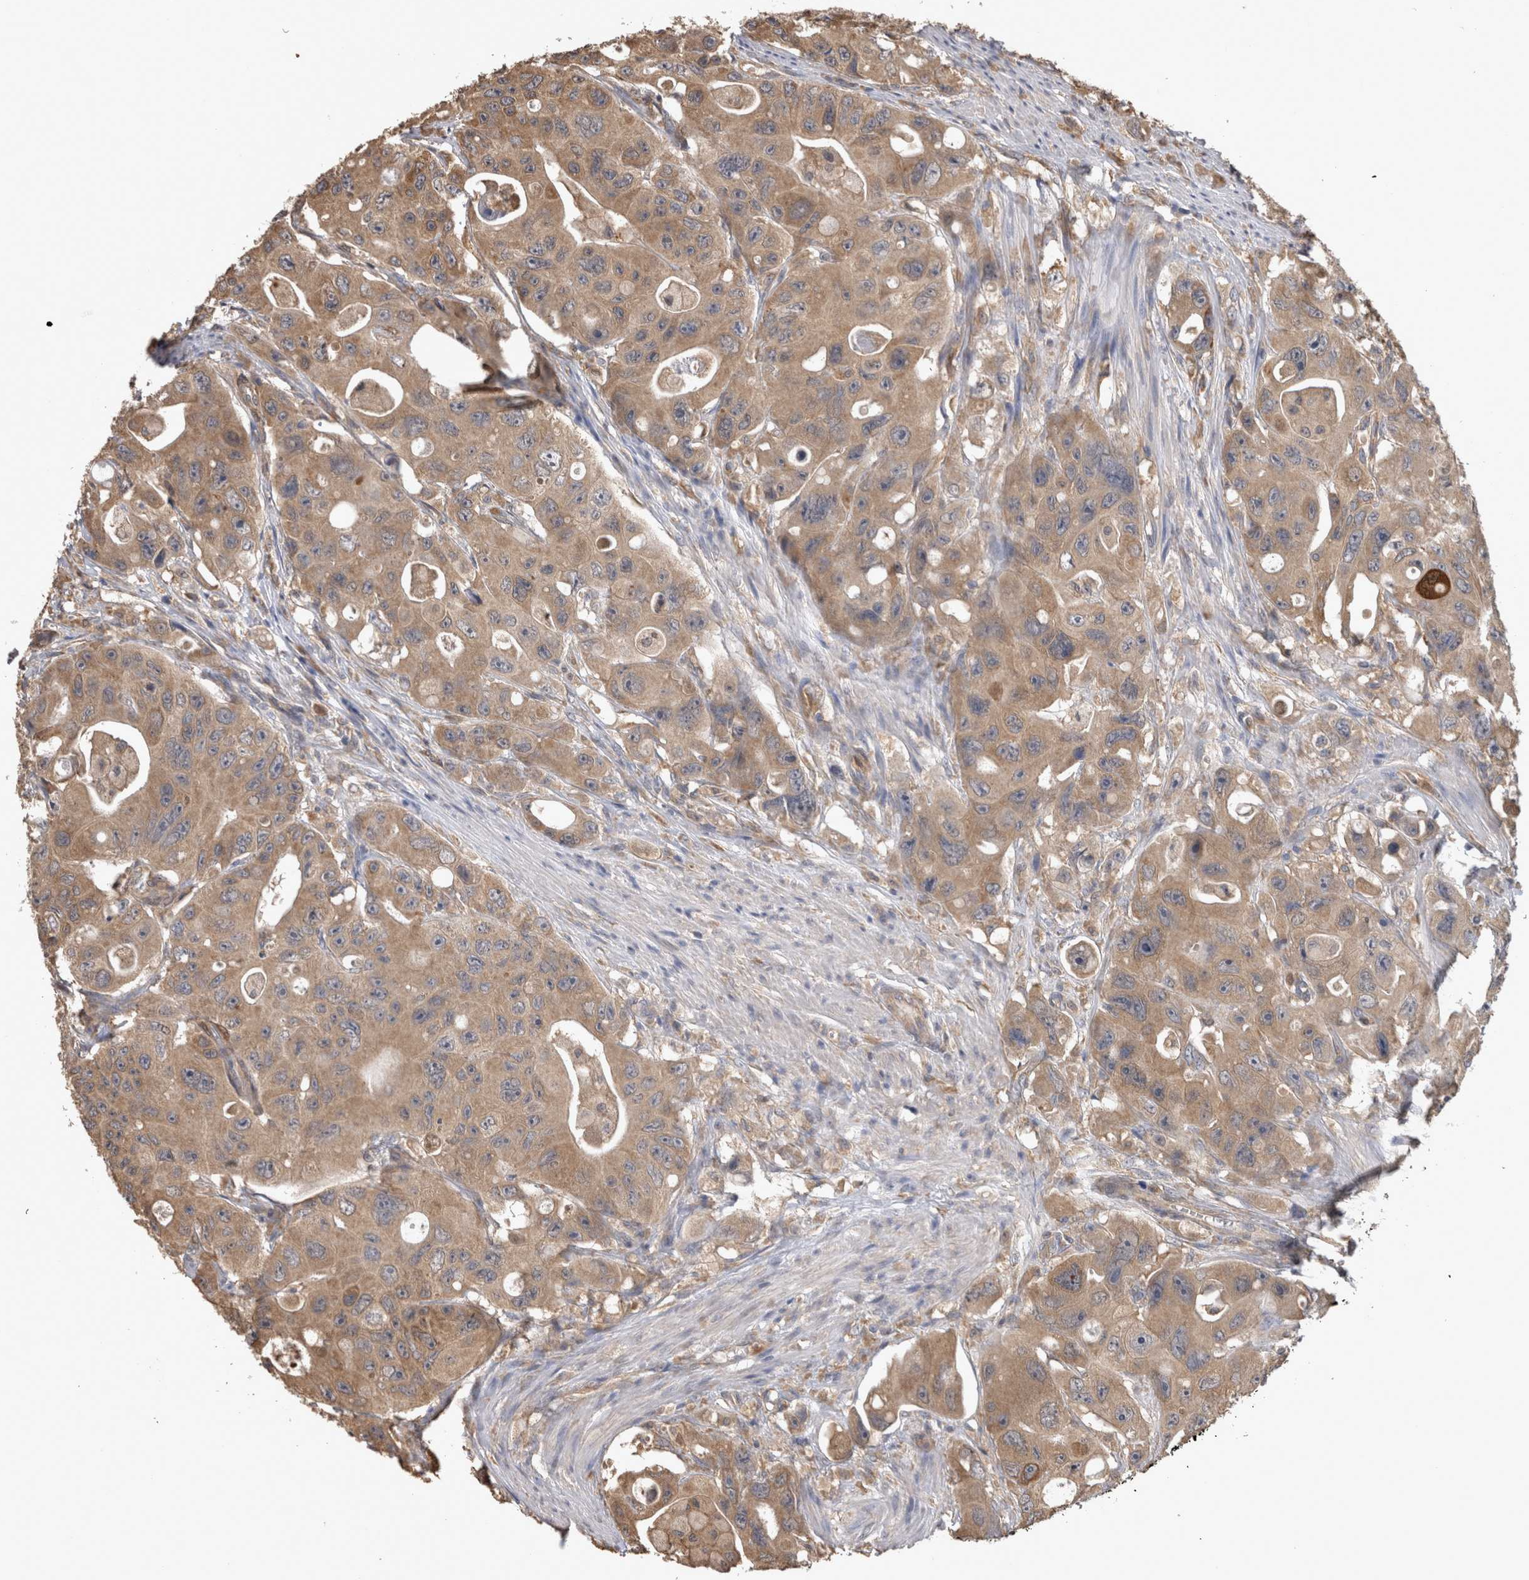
{"staining": {"intensity": "weak", "quantity": ">75%", "location": "cytoplasmic/membranous"}, "tissue": "colorectal cancer", "cell_type": "Tumor cells", "image_type": "cancer", "snomed": [{"axis": "morphology", "description": "Adenocarcinoma, NOS"}, {"axis": "topography", "description": "Colon"}], "caption": "Immunohistochemistry micrograph of human colorectal cancer stained for a protein (brown), which exhibits low levels of weak cytoplasmic/membranous staining in about >75% of tumor cells.", "gene": "TMED7", "patient": {"sex": "female", "age": 46}}